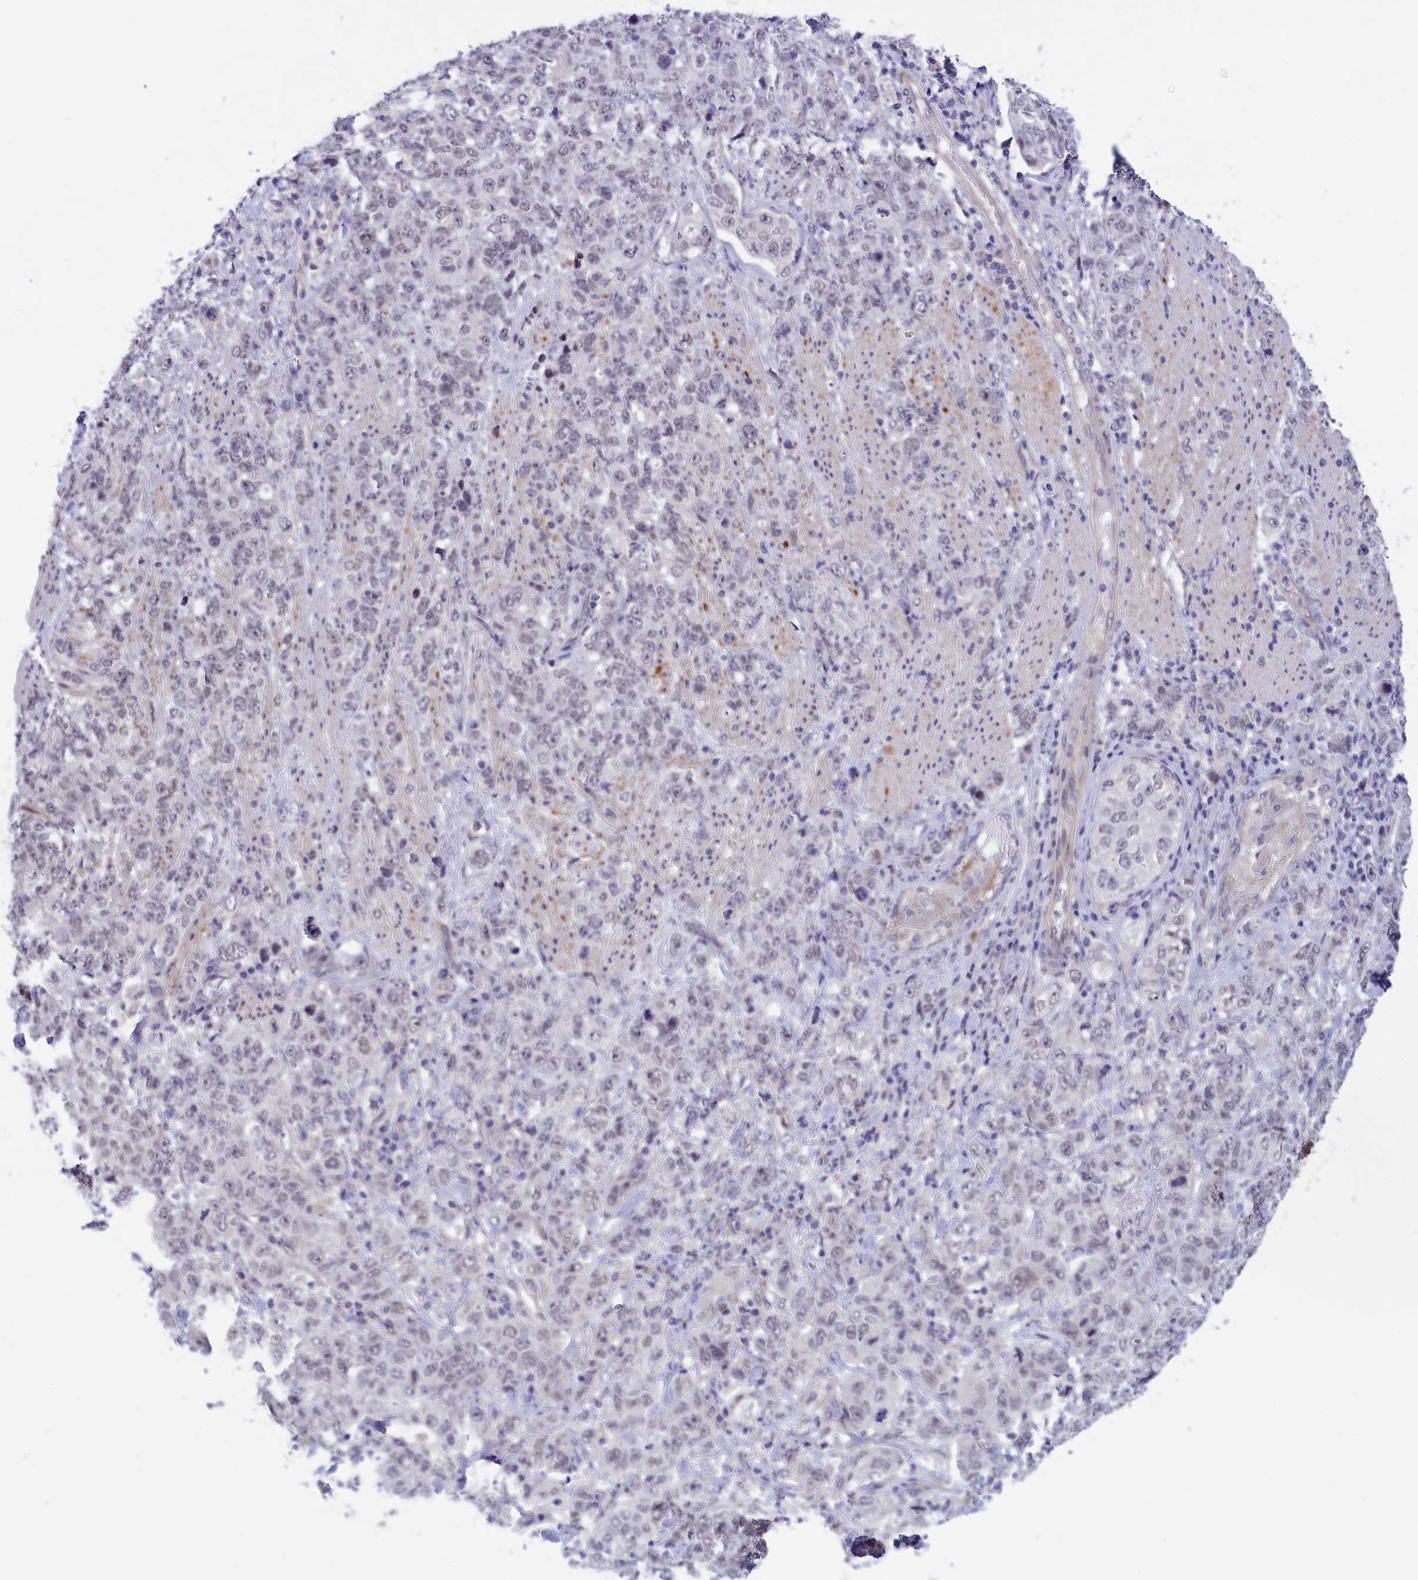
{"staining": {"intensity": "weak", "quantity": "<25%", "location": "nuclear"}, "tissue": "stomach cancer", "cell_type": "Tumor cells", "image_type": "cancer", "snomed": [{"axis": "morphology", "description": "Adenocarcinoma, NOS"}, {"axis": "topography", "description": "Stomach"}], "caption": "Protein analysis of stomach cancer reveals no significant positivity in tumor cells.", "gene": "IGFALS", "patient": {"sex": "male", "age": 48}}